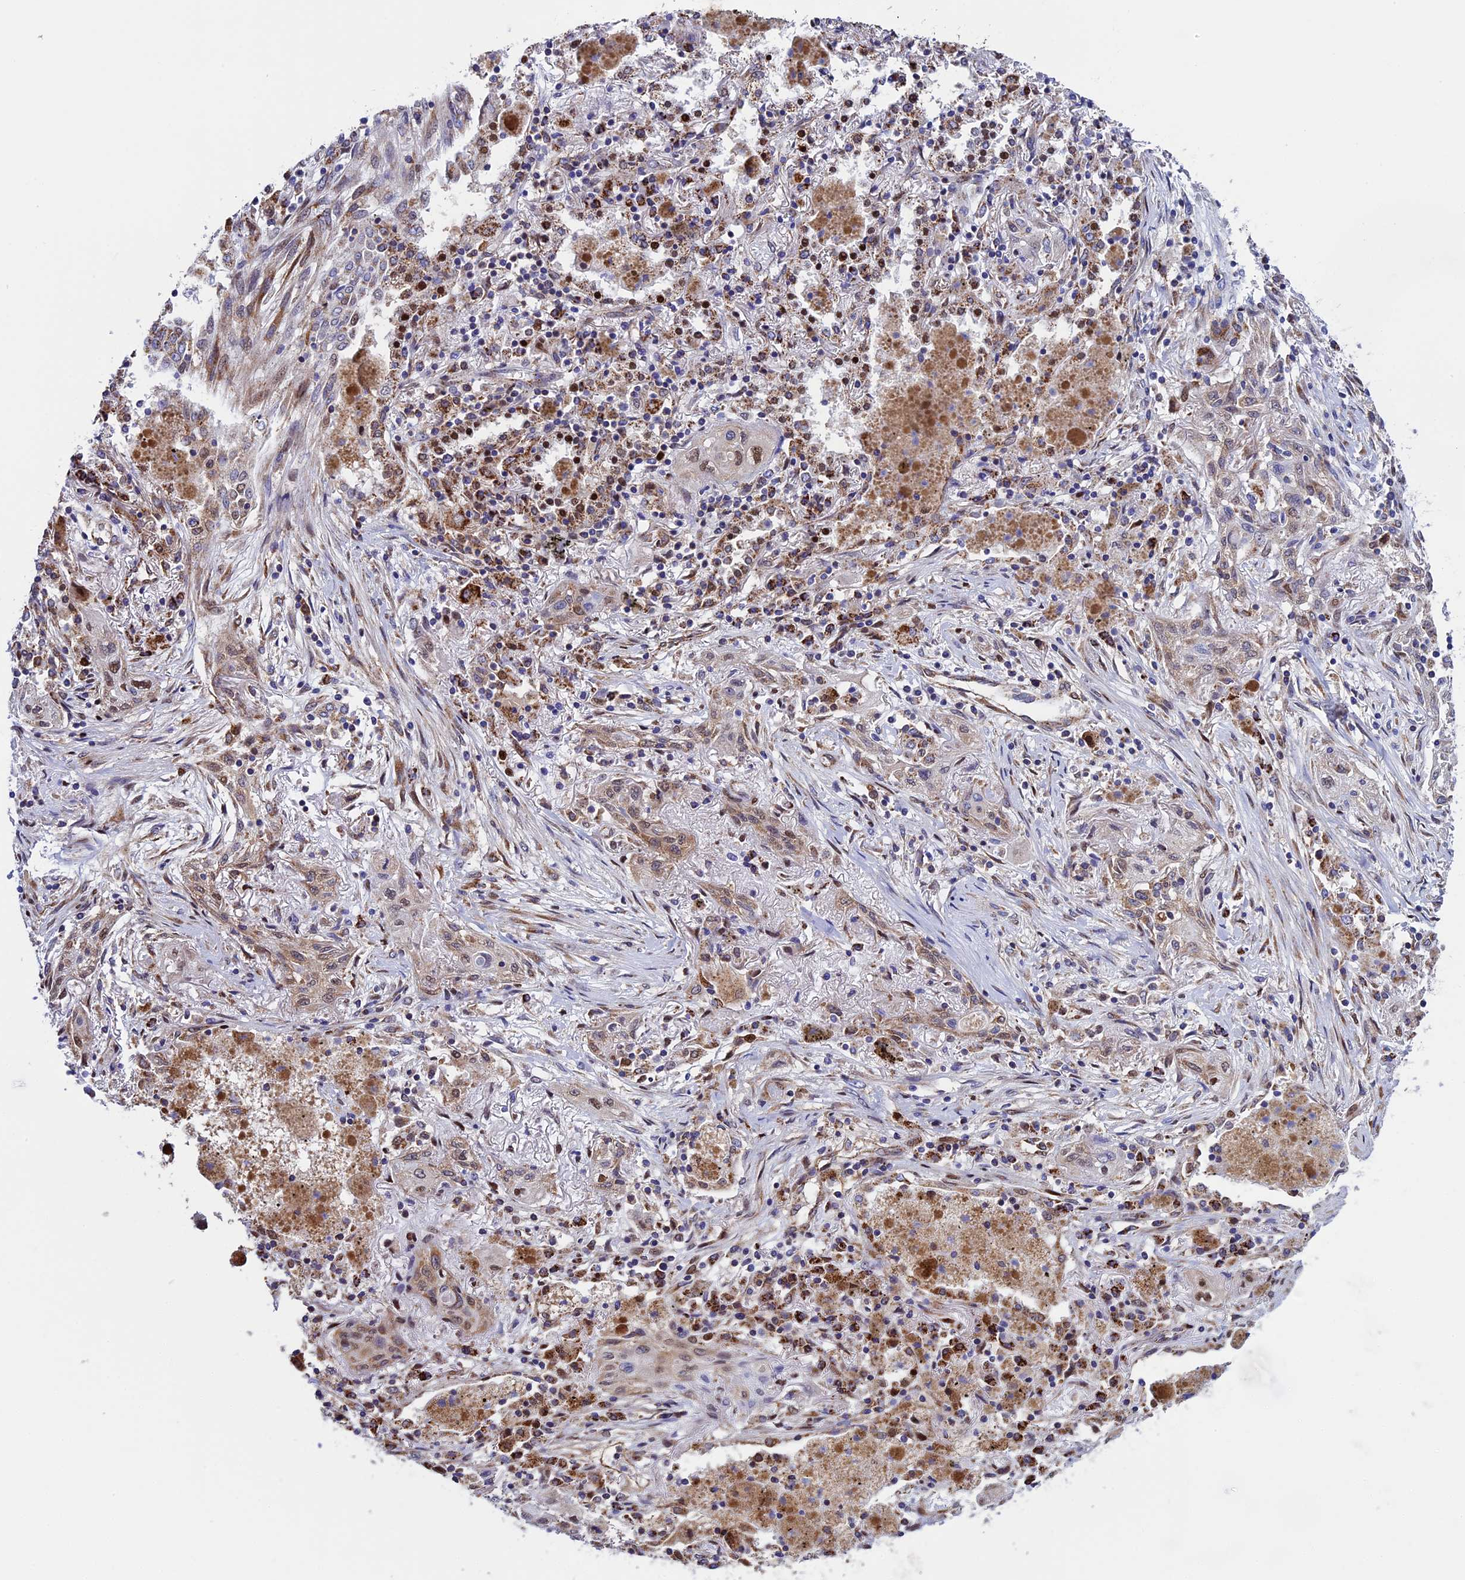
{"staining": {"intensity": "weak", "quantity": "25%-75%", "location": "cytoplasmic/membranous"}, "tissue": "lung cancer", "cell_type": "Tumor cells", "image_type": "cancer", "snomed": [{"axis": "morphology", "description": "Squamous cell carcinoma, NOS"}, {"axis": "topography", "description": "Lung"}], "caption": "Immunohistochemistry of lung cancer (squamous cell carcinoma) reveals low levels of weak cytoplasmic/membranous staining in approximately 25%-75% of tumor cells. (IHC, brightfield microscopy, high magnification).", "gene": "SLC9A5", "patient": {"sex": "female", "age": 47}}